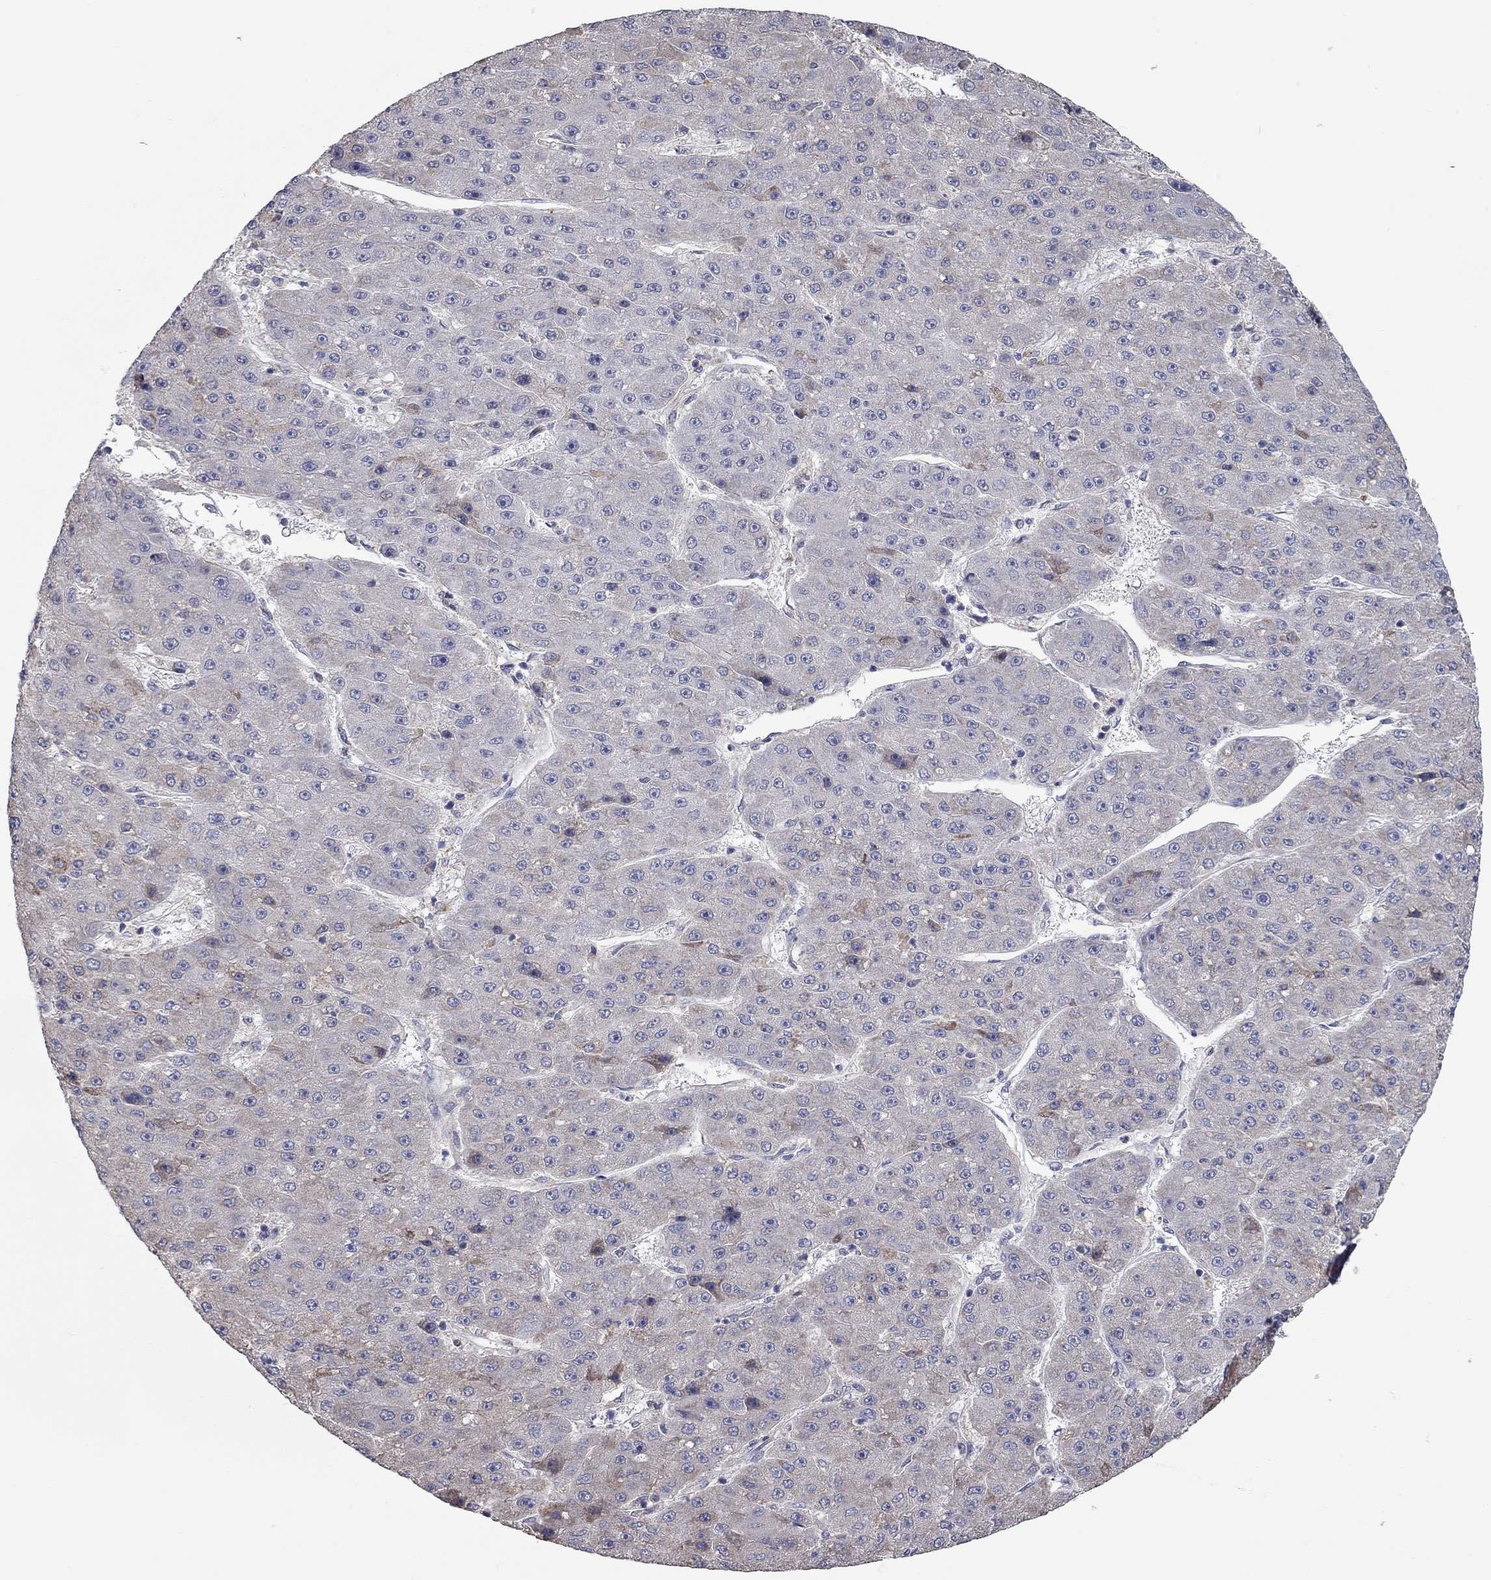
{"staining": {"intensity": "negative", "quantity": "none", "location": "none"}, "tissue": "liver cancer", "cell_type": "Tumor cells", "image_type": "cancer", "snomed": [{"axis": "morphology", "description": "Carcinoma, Hepatocellular, NOS"}, {"axis": "topography", "description": "Liver"}], "caption": "Liver cancer was stained to show a protein in brown. There is no significant positivity in tumor cells. (DAB (3,3'-diaminobenzidine) immunohistochemistry (IHC), high magnification).", "gene": "XAGE2", "patient": {"sex": "male", "age": 67}}